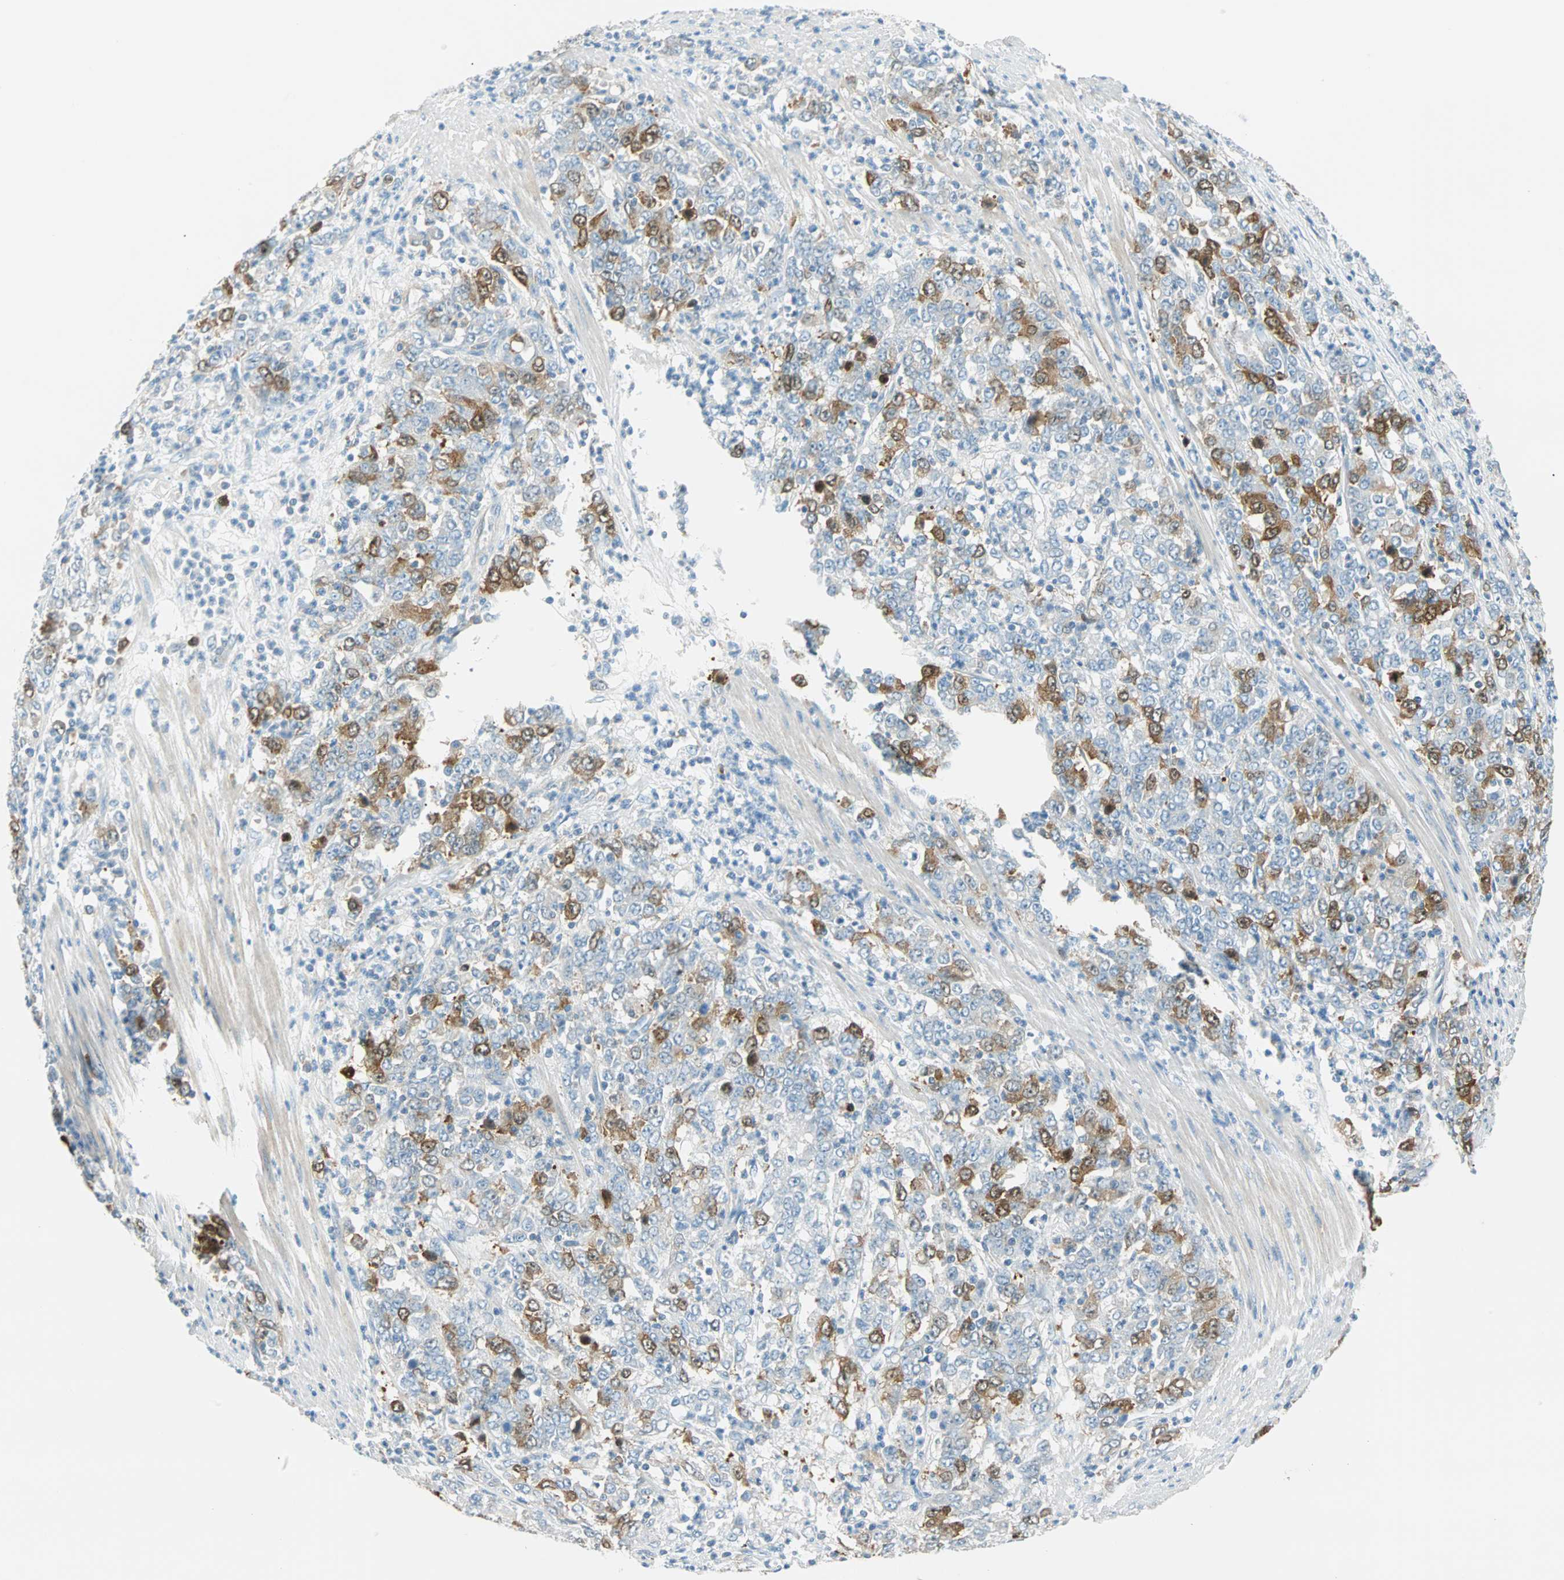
{"staining": {"intensity": "moderate", "quantity": "<25%", "location": "cytoplasmic/membranous"}, "tissue": "stomach cancer", "cell_type": "Tumor cells", "image_type": "cancer", "snomed": [{"axis": "morphology", "description": "Adenocarcinoma, NOS"}, {"axis": "topography", "description": "Stomach, lower"}], "caption": "This is a photomicrograph of immunohistochemistry (IHC) staining of adenocarcinoma (stomach), which shows moderate positivity in the cytoplasmic/membranous of tumor cells.", "gene": "PTTG1", "patient": {"sex": "female", "age": 71}}